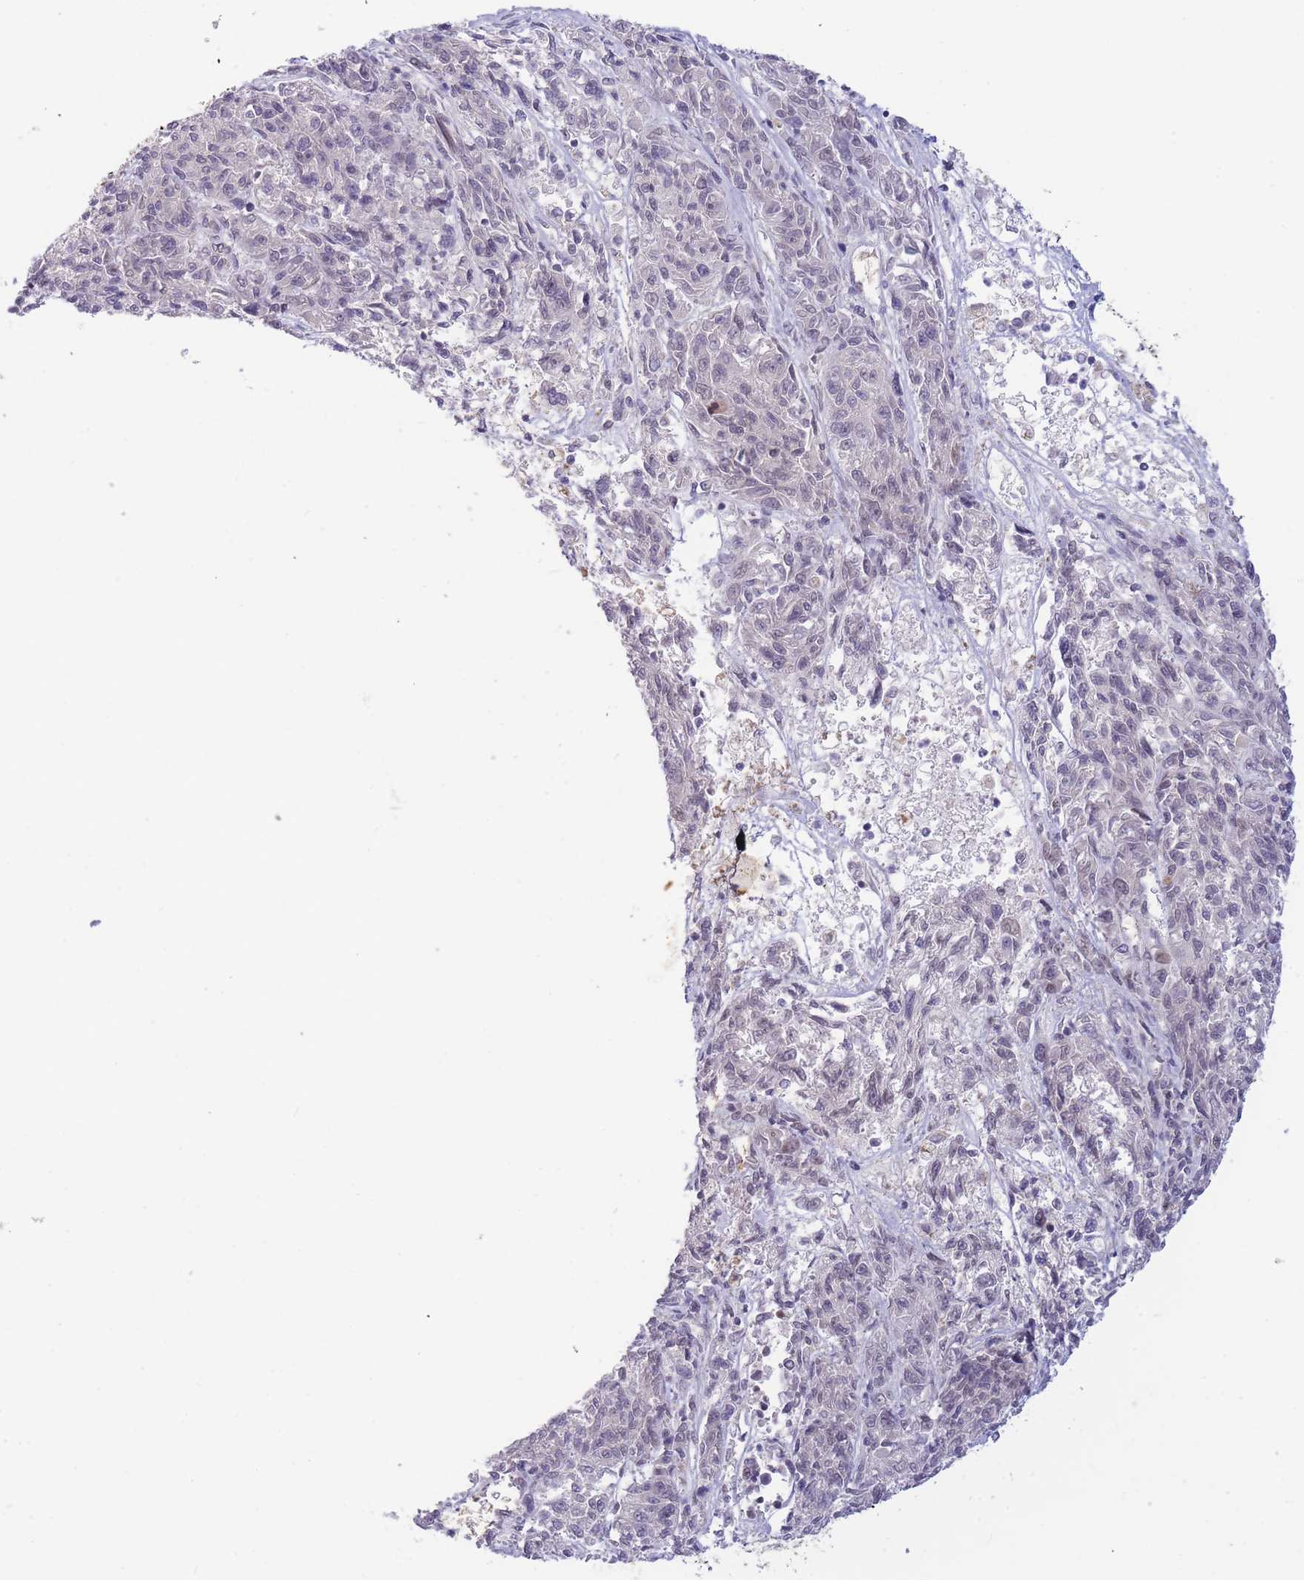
{"staining": {"intensity": "negative", "quantity": "none", "location": "none"}, "tissue": "melanoma", "cell_type": "Tumor cells", "image_type": "cancer", "snomed": [{"axis": "morphology", "description": "Malignant melanoma, NOS"}, {"axis": "topography", "description": "Skin"}], "caption": "DAB immunohistochemical staining of malignant melanoma reveals no significant expression in tumor cells. (Stains: DAB (3,3'-diaminobenzidine) immunohistochemistry (IHC) with hematoxylin counter stain, Microscopy: brightfield microscopy at high magnification).", "gene": "CDC25B", "patient": {"sex": "male", "age": 53}}